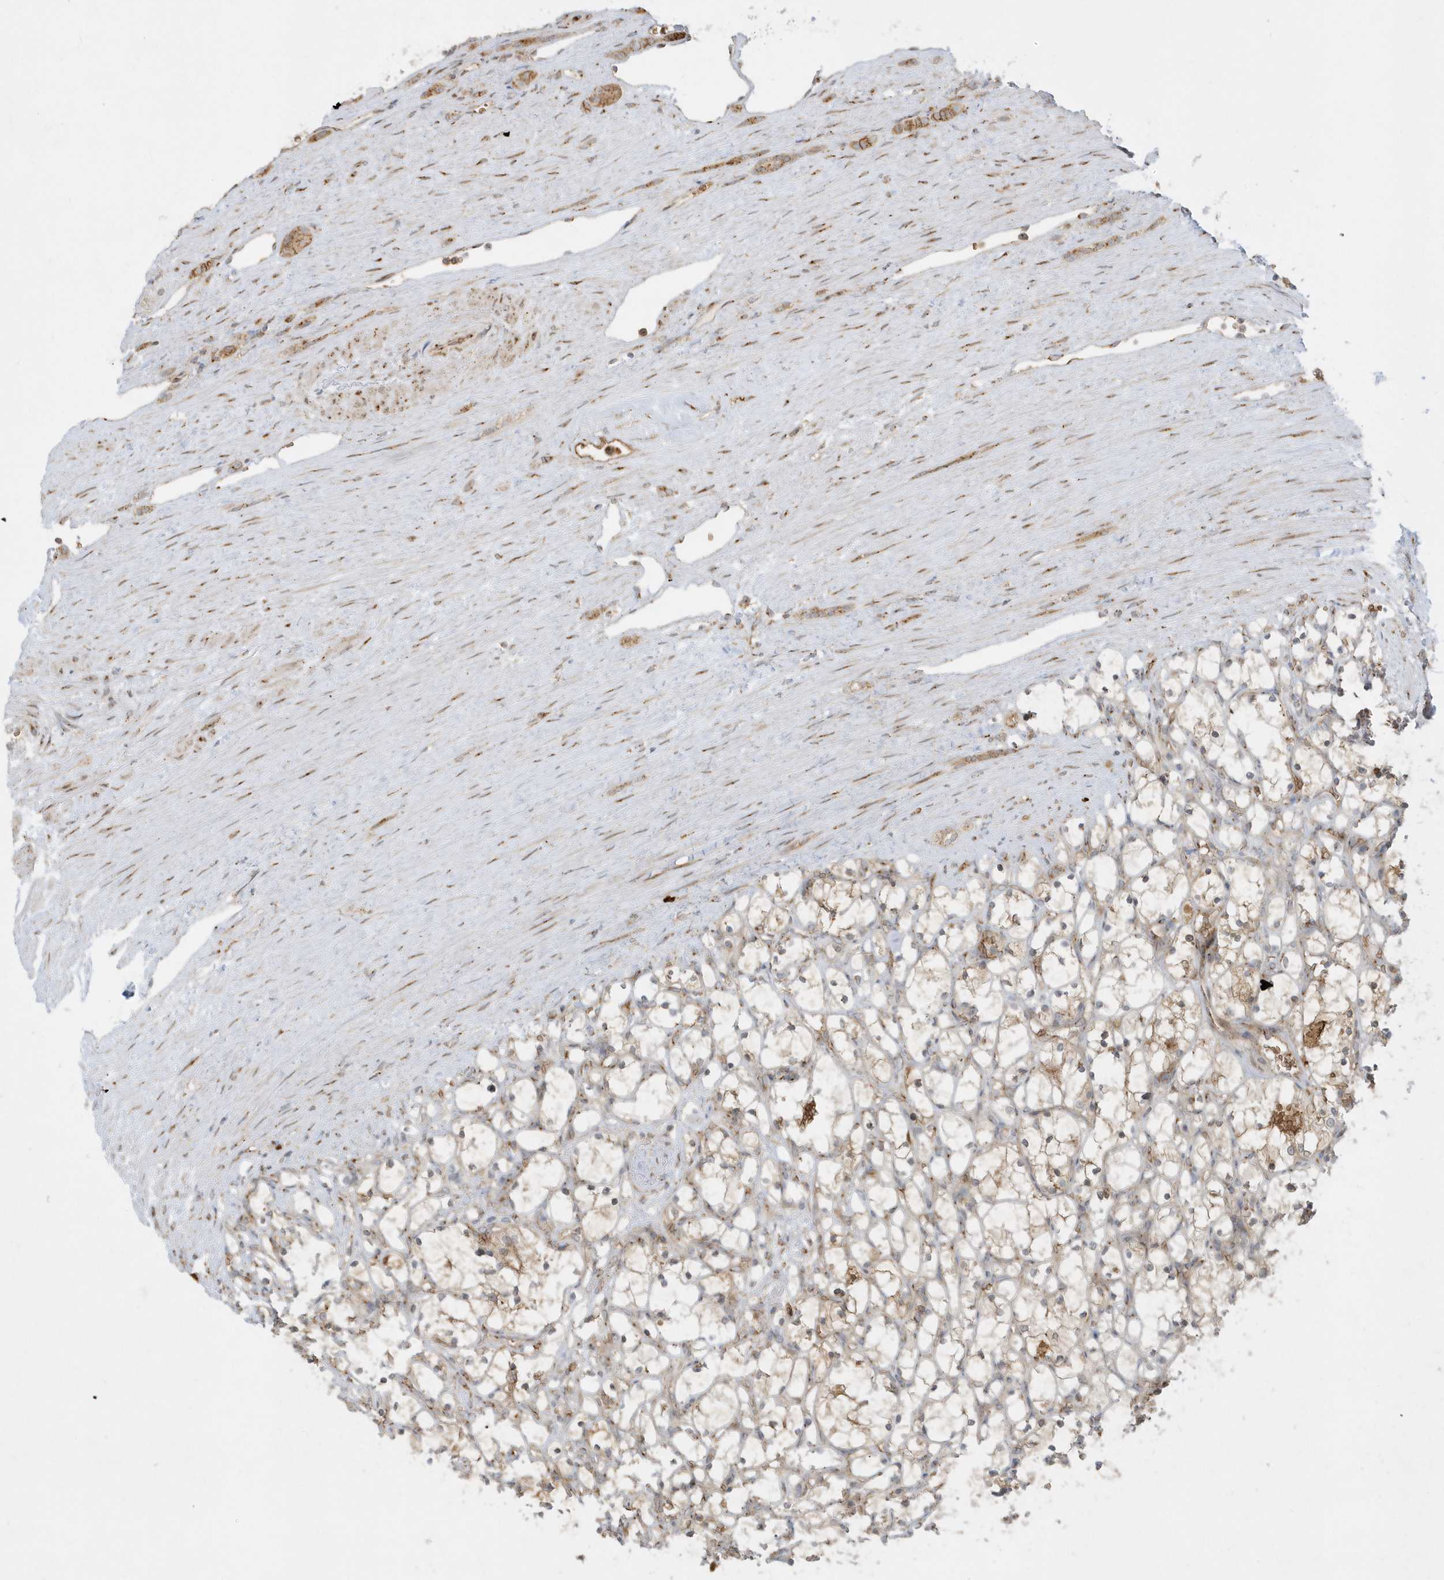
{"staining": {"intensity": "weak", "quantity": "25%-75%", "location": "cytoplasmic/membranous"}, "tissue": "renal cancer", "cell_type": "Tumor cells", "image_type": "cancer", "snomed": [{"axis": "morphology", "description": "Adenocarcinoma, NOS"}, {"axis": "topography", "description": "Kidney"}], "caption": "A high-resolution histopathology image shows immunohistochemistry (IHC) staining of renal cancer (adenocarcinoma), which demonstrates weak cytoplasmic/membranous positivity in about 25%-75% of tumor cells.", "gene": "RPP40", "patient": {"sex": "female", "age": 69}}